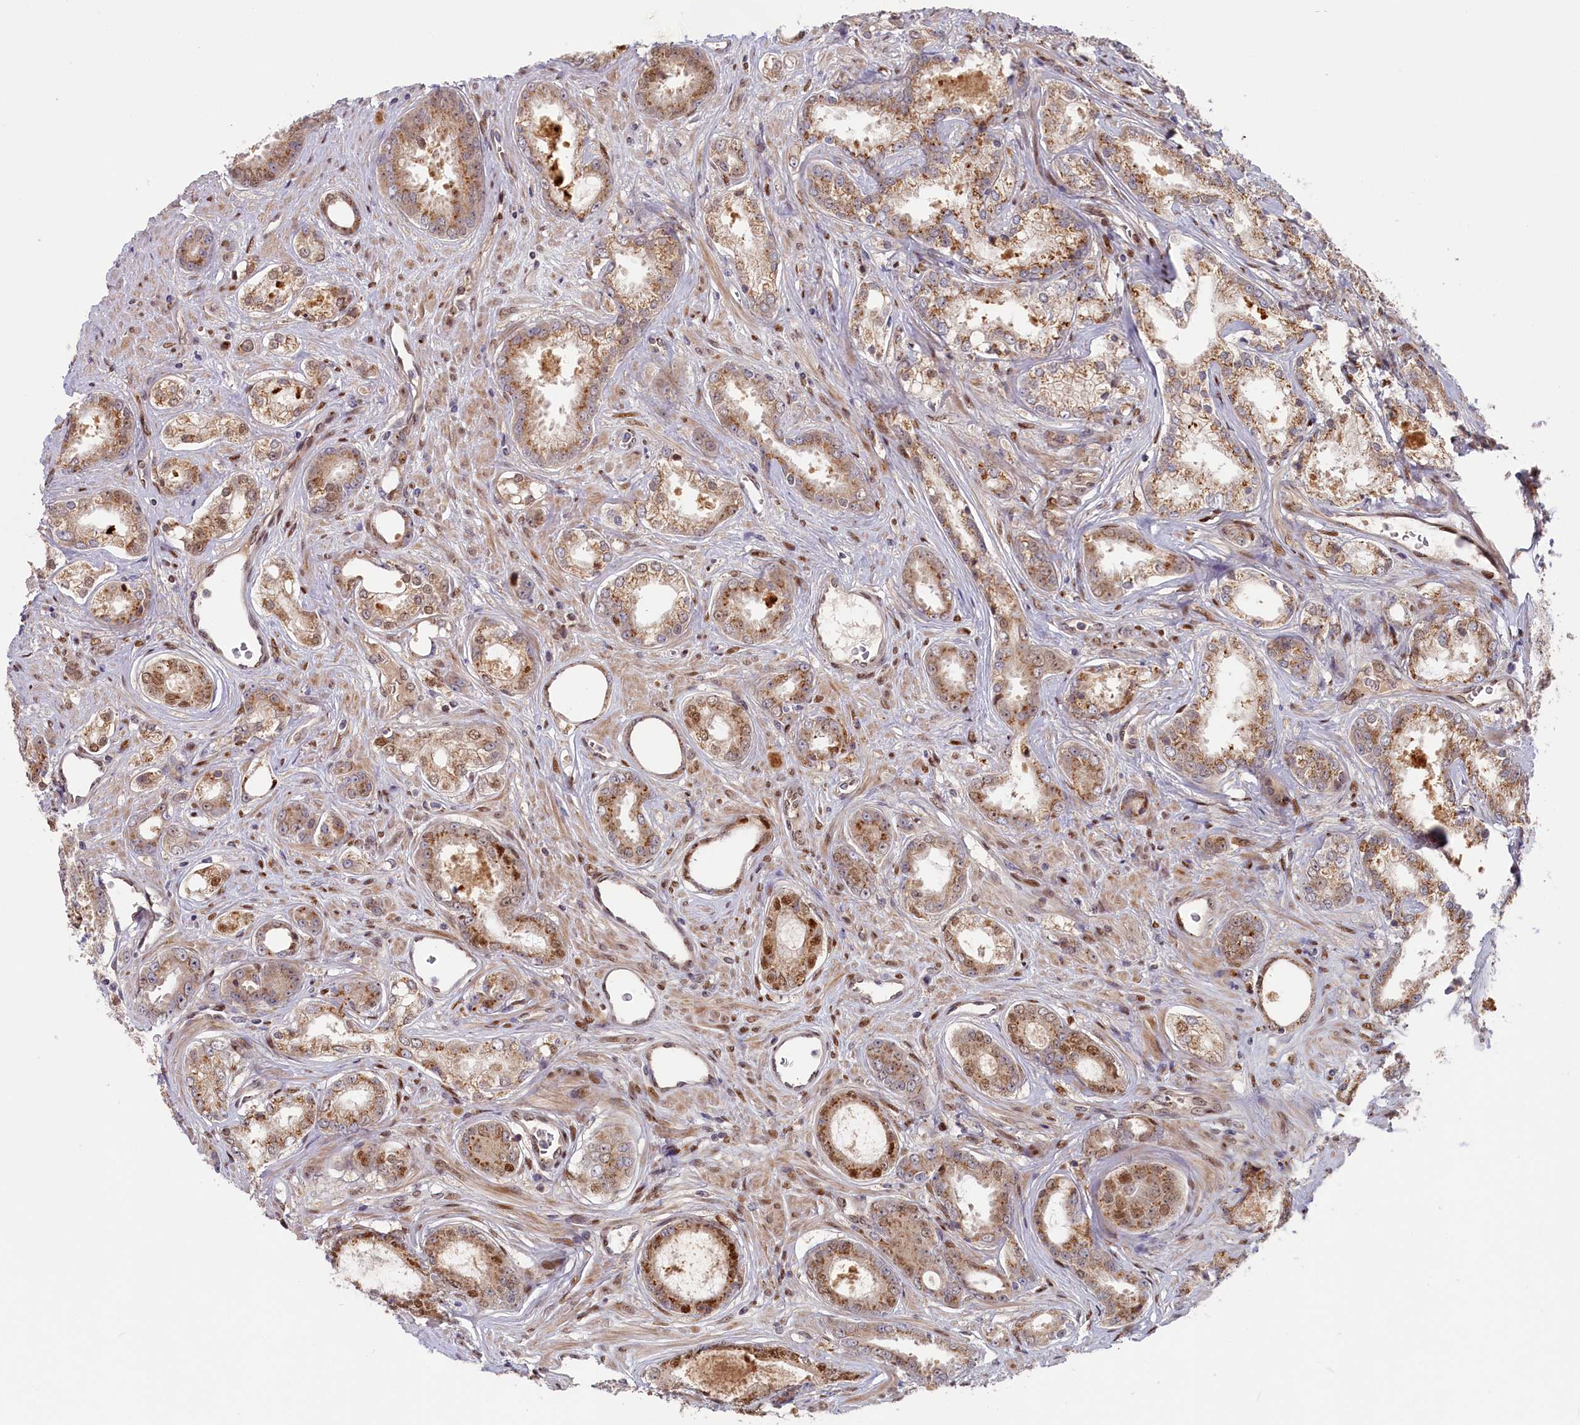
{"staining": {"intensity": "moderate", "quantity": ">75%", "location": "cytoplasmic/membranous,nuclear"}, "tissue": "prostate cancer", "cell_type": "Tumor cells", "image_type": "cancer", "snomed": [{"axis": "morphology", "description": "Adenocarcinoma, Low grade"}, {"axis": "topography", "description": "Prostate"}], "caption": "IHC (DAB (3,3'-diaminobenzidine)) staining of prostate cancer shows moderate cytoplasmic/membranous and nuclear protein expression in about >75% of tumor cells.", "gene": "CHST12", "patient": {"sex": "male", "age": 68}}